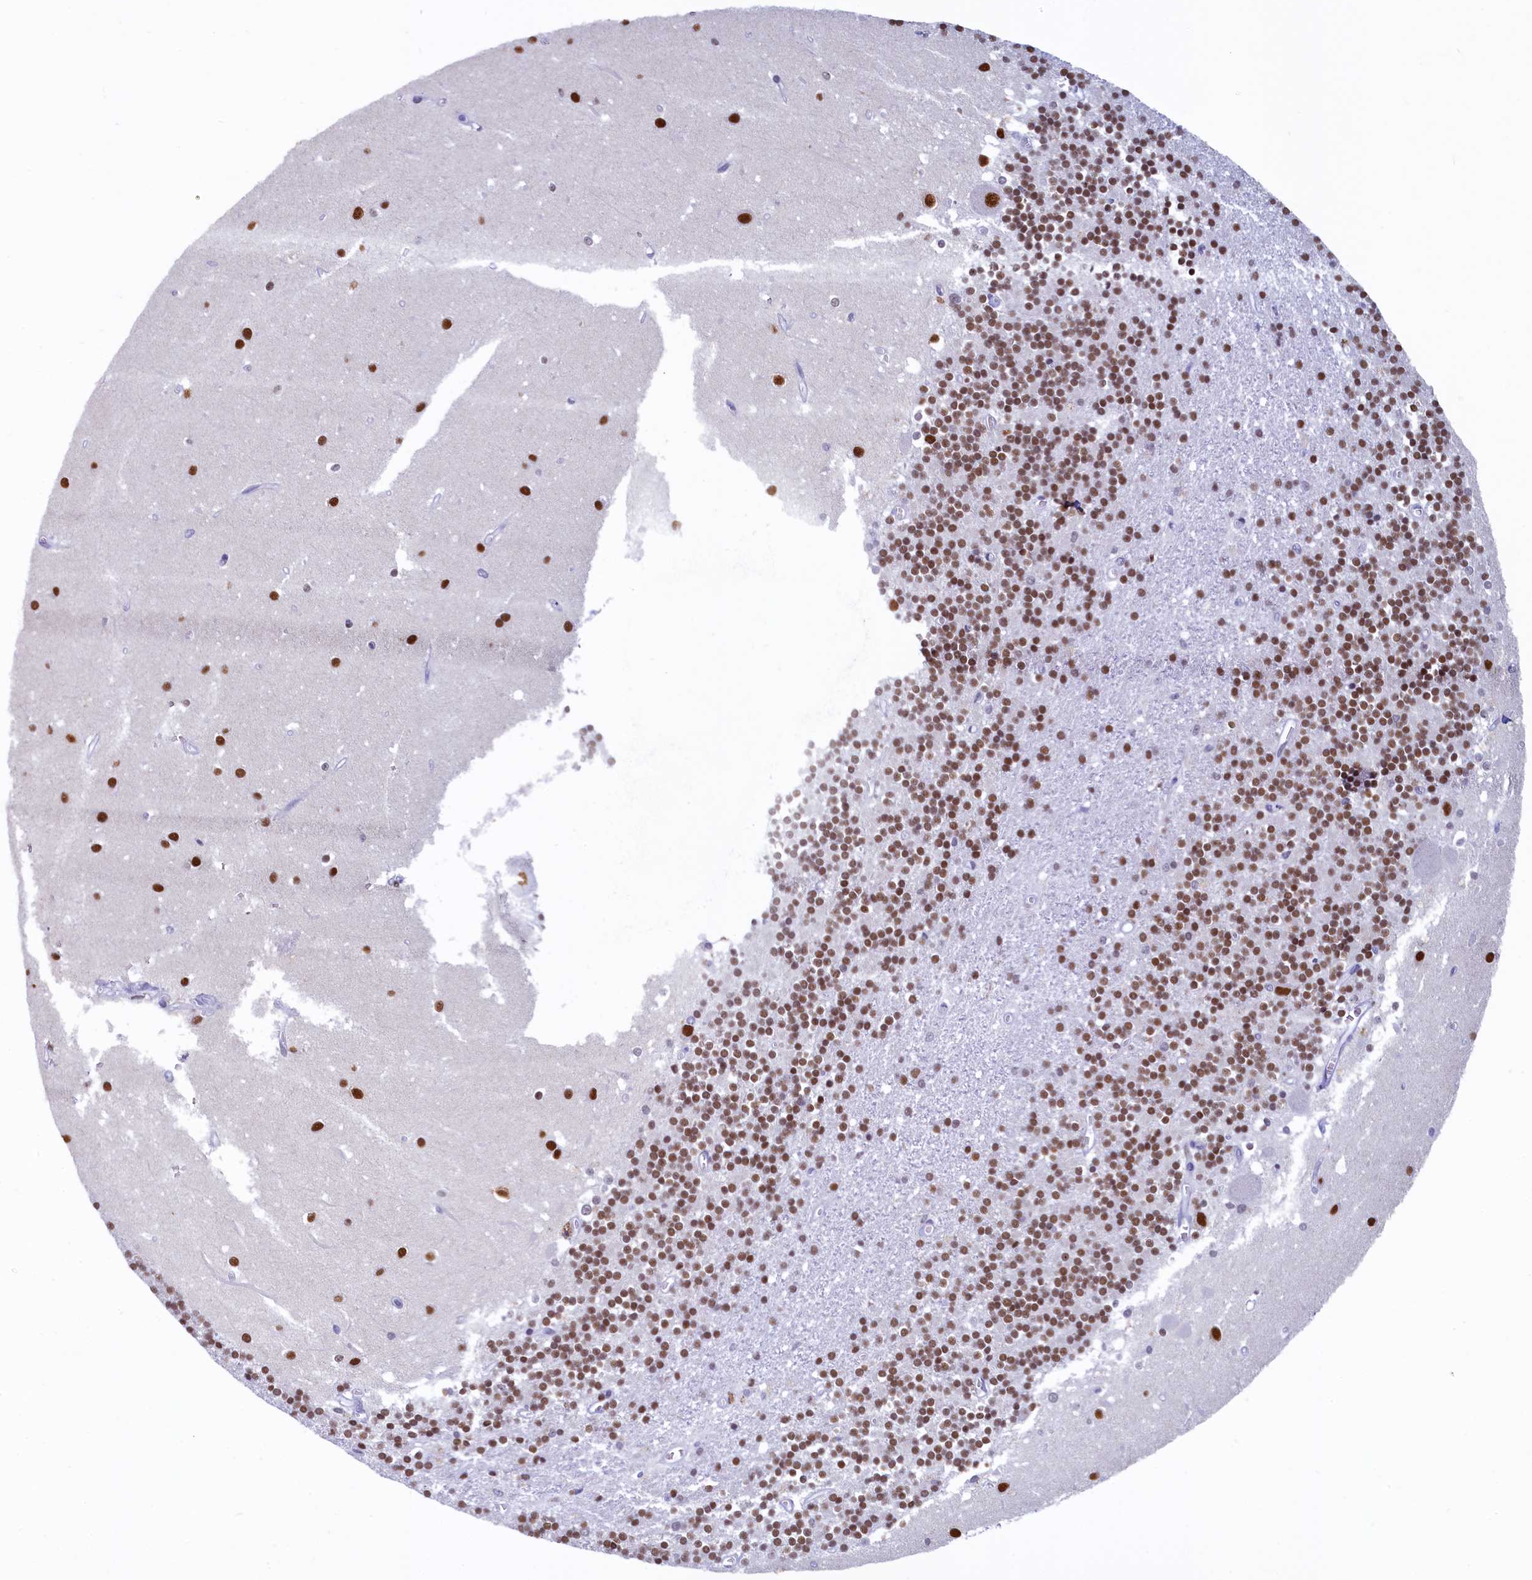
{"staining": {"intensity": "moderate", "quantity": ">75%", "location": "nuclear"}, "tissue": "cerebellum", "cell_type": "Cells in granular layer", "image_type": "normal", "snomed": [{"axis": "morphology", "description": "Normal tissue, NOS"}, {"axis": "topography", "description": "Cerebellum"}], "caption": "DAB (3,3'-diaminobenzidine) immunohistochemical staining of unremarkable human cerebellum reveals moderate nuclear protein positivity in approximately >75% of cells in granular layer. (brown staining indicates protein expression, while blue staining denotes nuclei).", "gene": "SUGP2", "patient": {"sex": "male", "age": 54}}